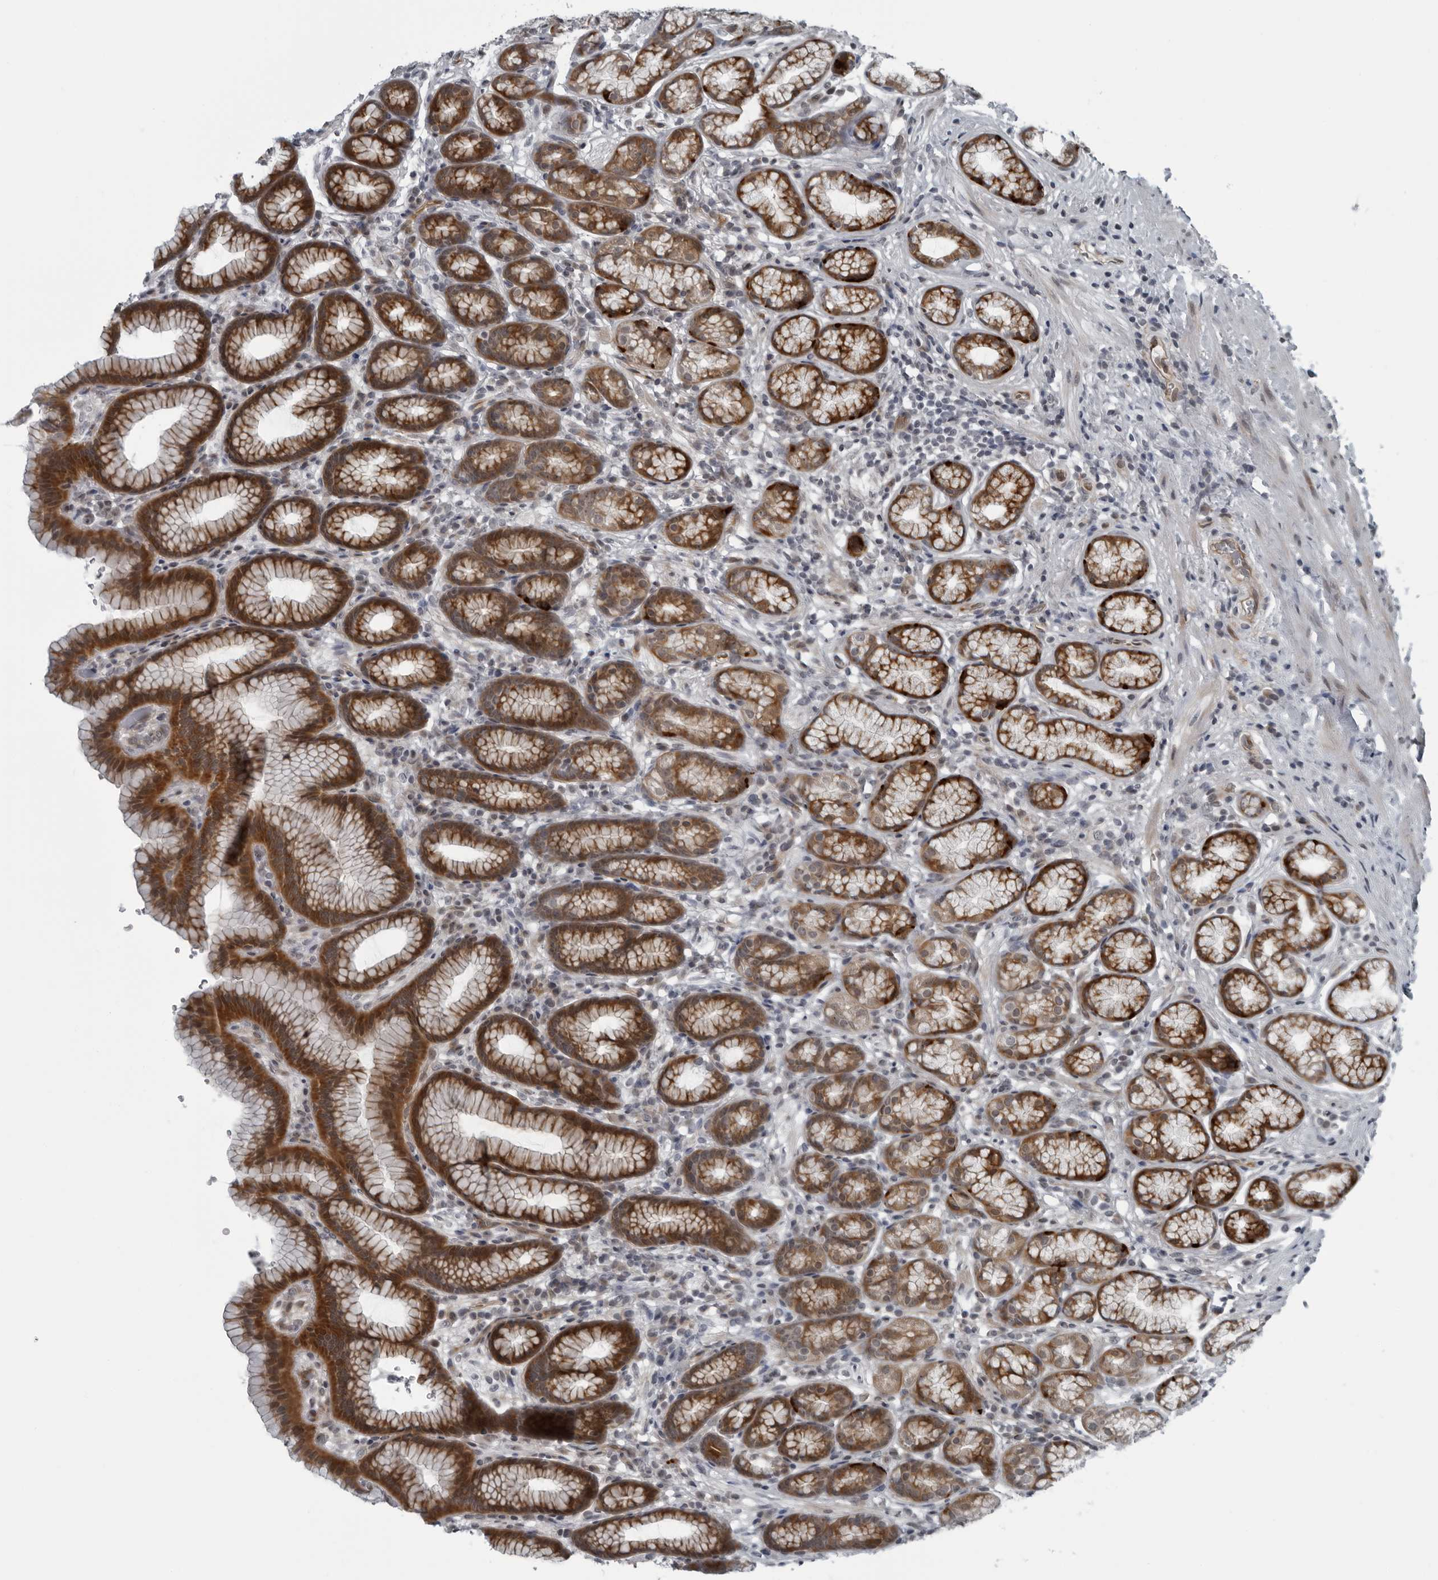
{"staining": {"intensity": "strong", "quantity": ">75%", "location": "cytoplasmic/membranous"}, "tissue": "stomach", "cell_type": "Glandular cells", "image_type": "normal", "snomed": [{"axis": "morphology", "description": "Normal tissue, NOS"}, {"axis": "topography", "description": "Stomach"}], "caption": "An immunohistochemistry histopathology image of unremarkable tissue is shown. Protein staining in brown highlights strong cytoplasmic/membranous positivity in stomach within glandular cells. (IHC, brightfield microscopy, high magnification).", "gene": "FAM102B", "patient": {"sex": "male", "age": 42}}